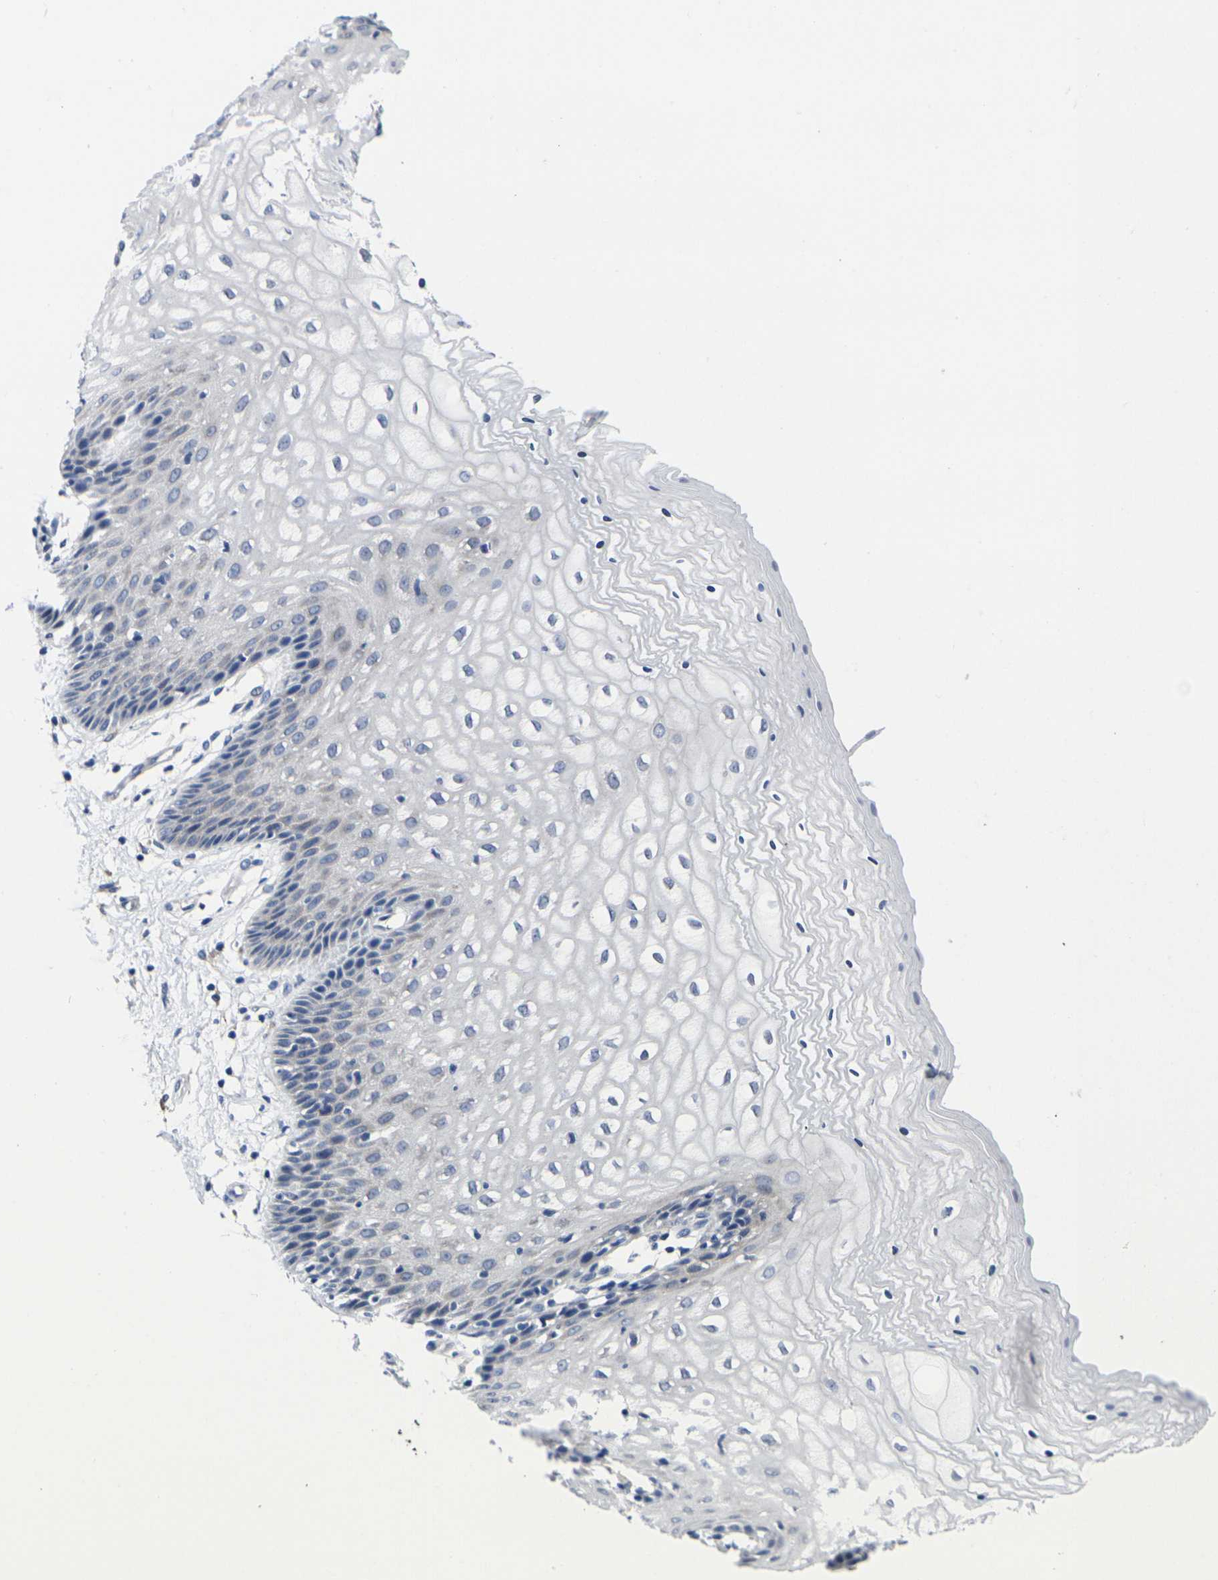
{"staining": {"intensity": "negative", "quantity": "none", "location": "none"}, "tissue": "vagina", "cell_type": "Squamous epithelial cells", "image_type": "normal", "snomed": [{"axis": "morphology", "description": "Normal tissue, NOS"}, {"axis": "topography", "description": "Vagina"}], "caption": "Immunohistochemistry histopathology image of unremarkable vagina: vagina stained with DAB displays no significant protein positivity in squamous epithelial cells. (Stains: DAB (3,3'-diaminobenzidine) IHC with hematoxylin counter stain, Microscopy: brightfield microscopy at high magnification).", "gene": "CYP2C8", "patient": {"sex": "female", "age": 34}}